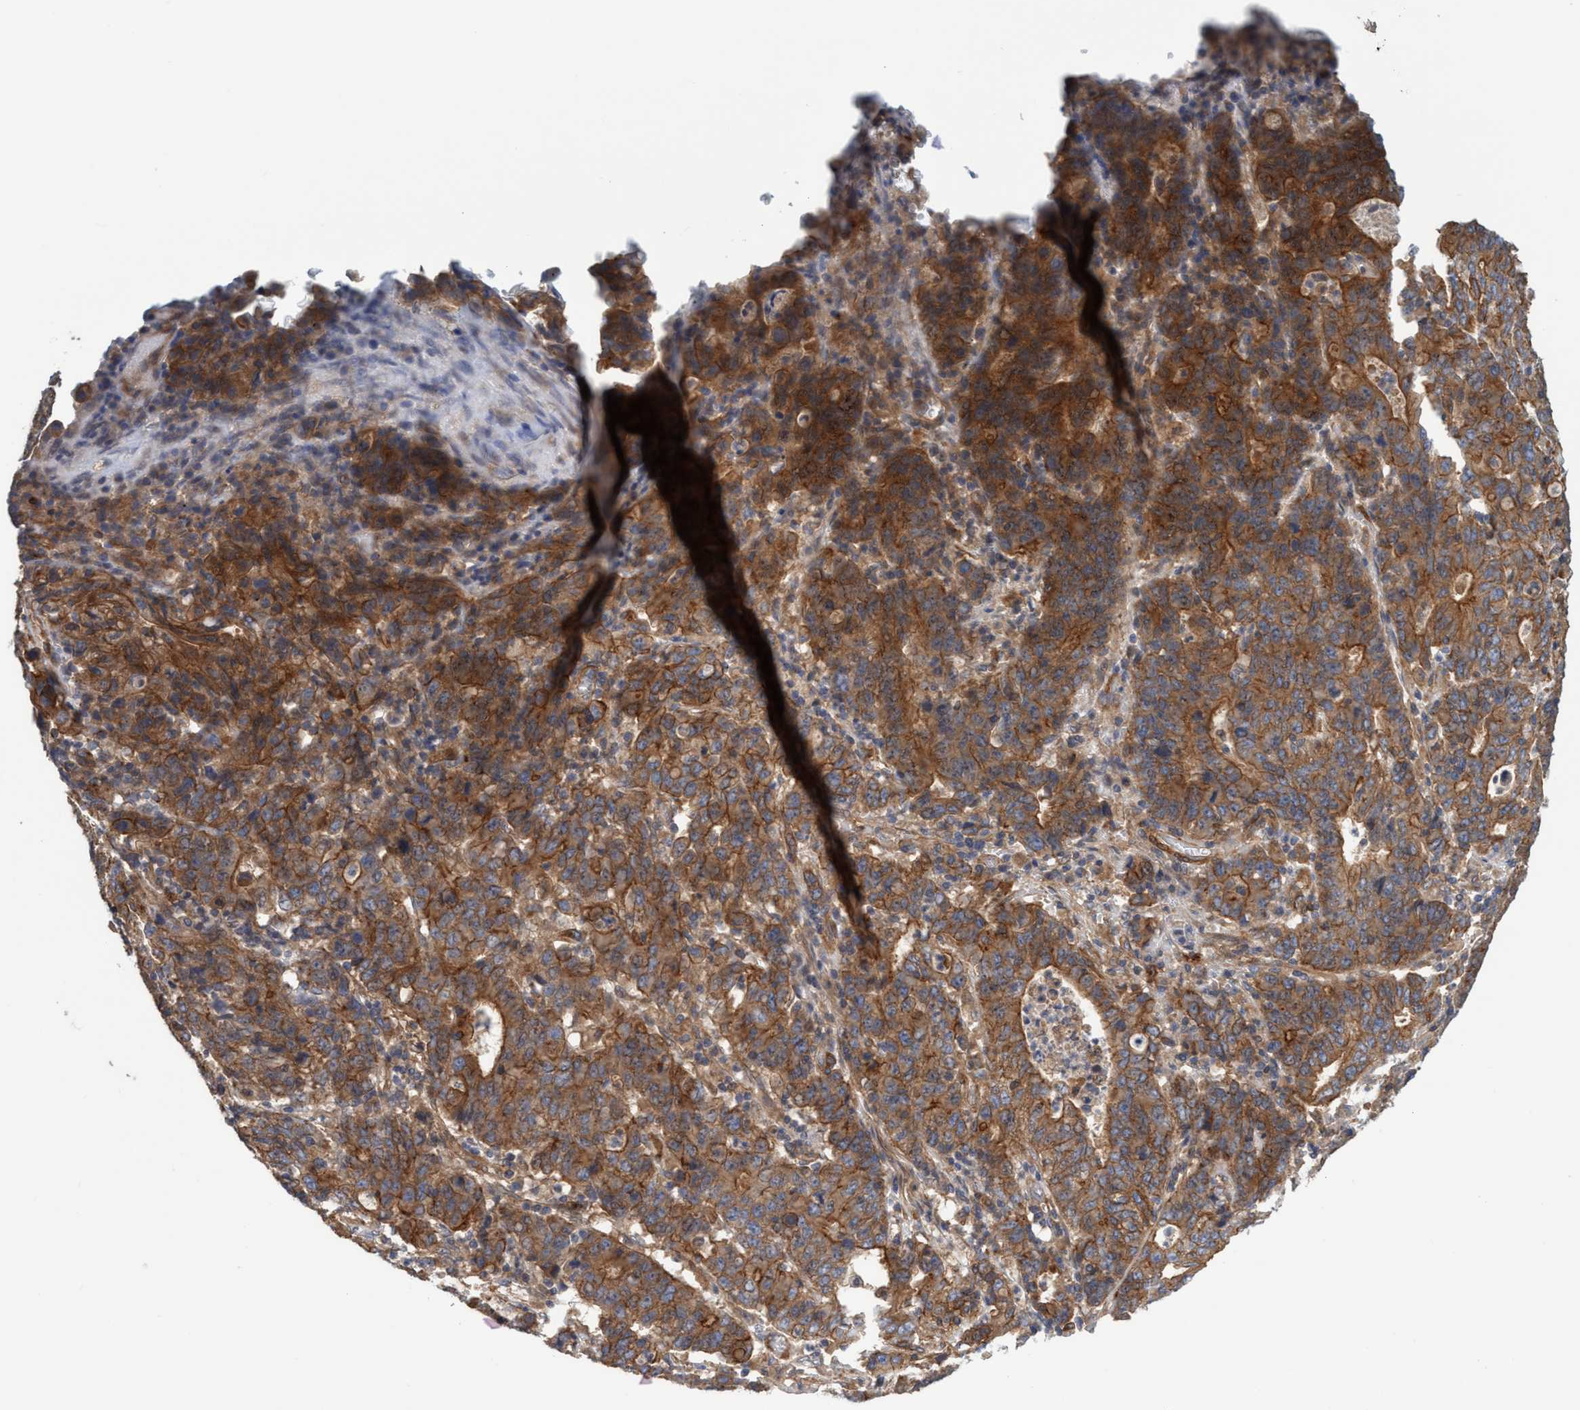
{"staining": {"intensity": "strong", "quantity": ">75%", "location": "cytoplasmic/membranous"}, "tissue": "stomach cancer", "cell_type": "Tumor cells", "image_type": "cancer", "snomed": [{"axis": "morphology", "description": "Adenocarcinoma, NOS"}, {"axis": "topography", "description": "Stomach, upper"}], "caption": "This image shows adenocarcinoma (stomach) stained with IHC to label a protein in brown. The cytoplasmic/membranous of tumor cells show strong positivity for the protein. Nuclei are counter-stained blue.", "gene": "SPECC1", "patient": {"sex": "male", "age": 69}}